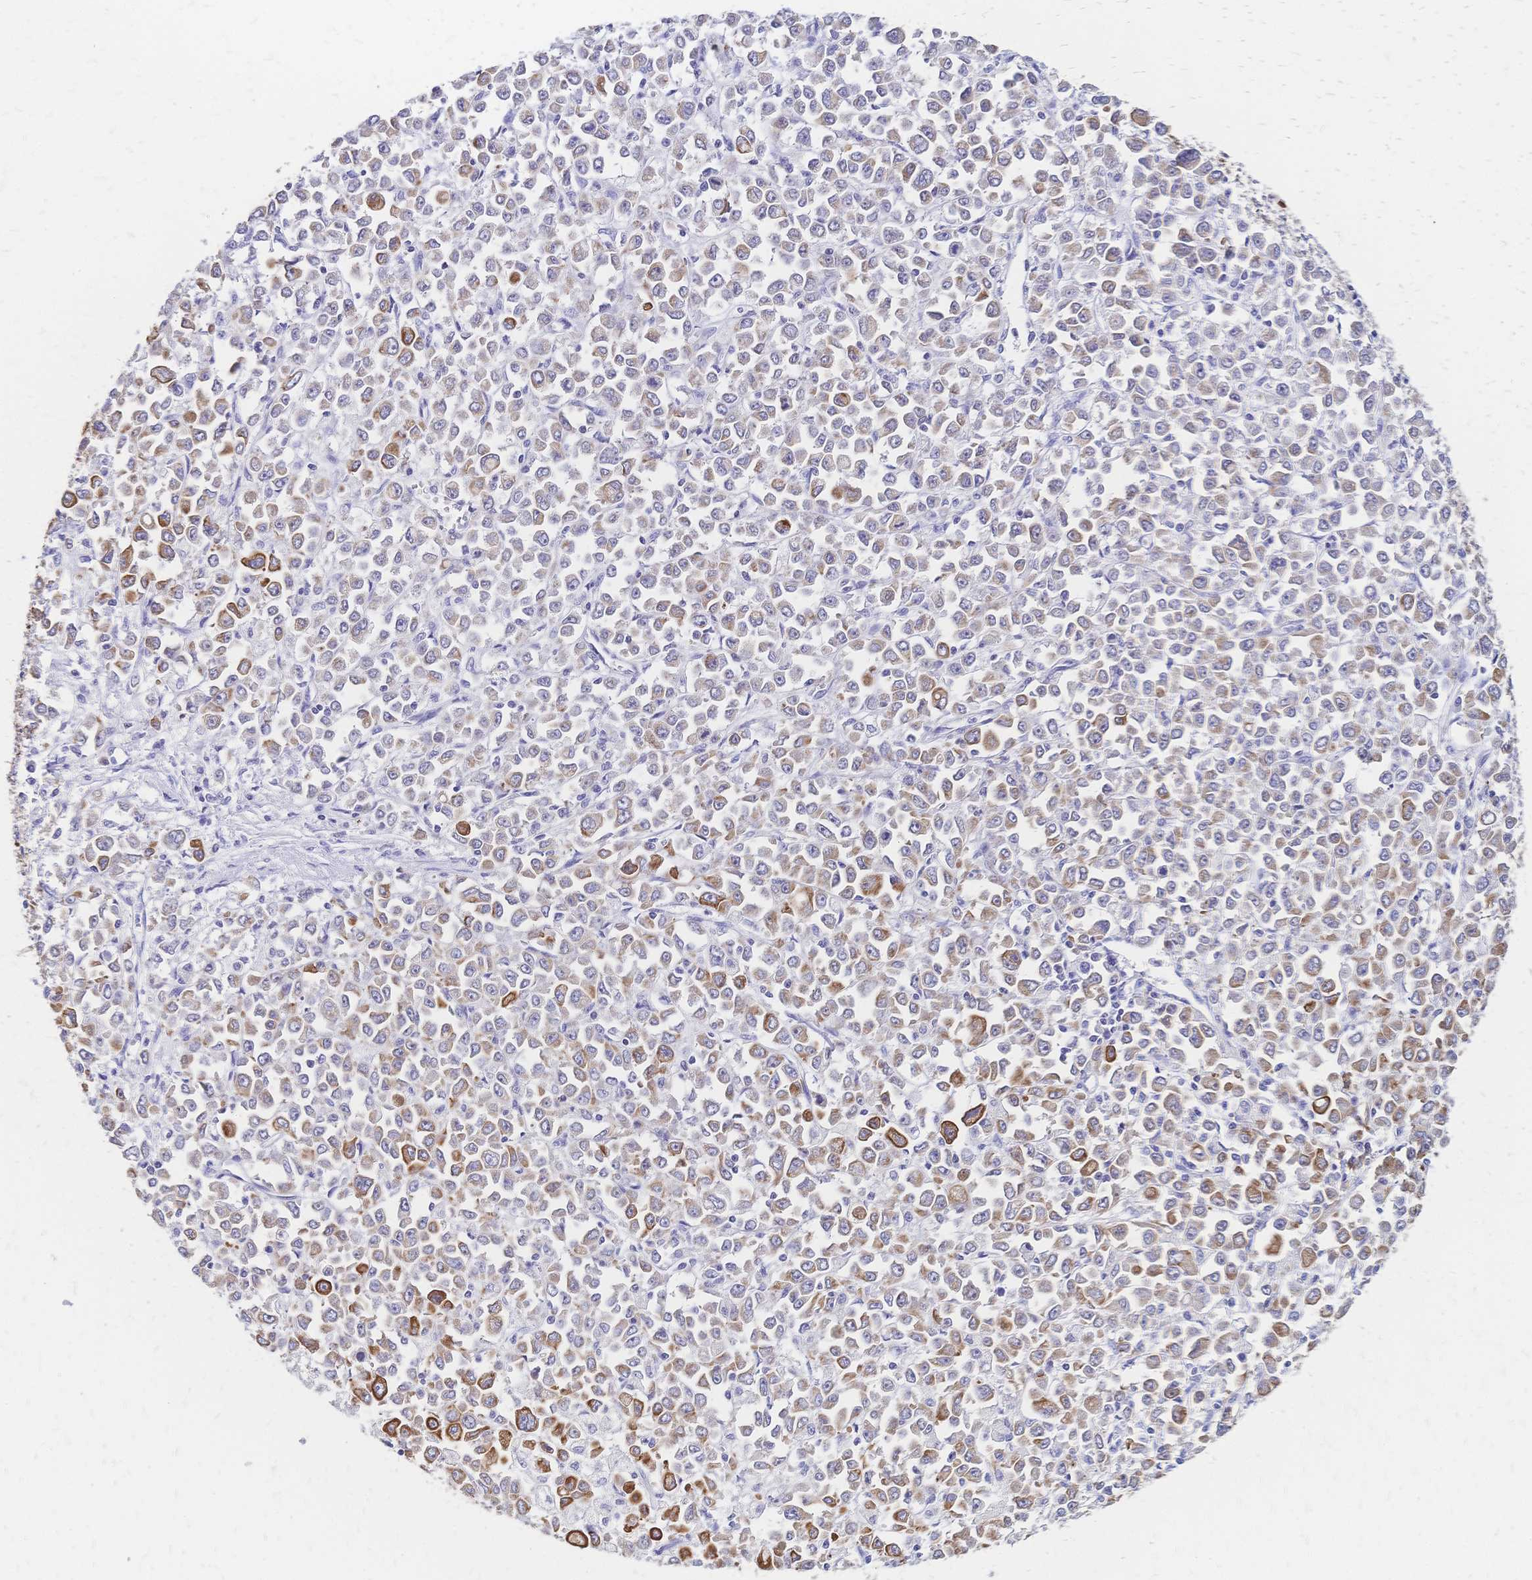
{"staining": {"intensity": "moderate", "quantity": "25%-75%", "location": "cytoplasmic/membranous"}, "tissue": "stomach cancer", "cell_type": "Tumor cells", "image_type": "cancer", "snomed": [{"axis": "morphology", "description": "Adenocarcinoma, NOS"}, {"axis": "topography", "description": "Stomach, upper"}], "caption": "Adenocarcinoma (stomach) stained for a protein displays moderate cytoplasmic/membranous positivity in tumor cells.", "gene": "DTNB", "patient": {"sex": "male", "age": 70}}